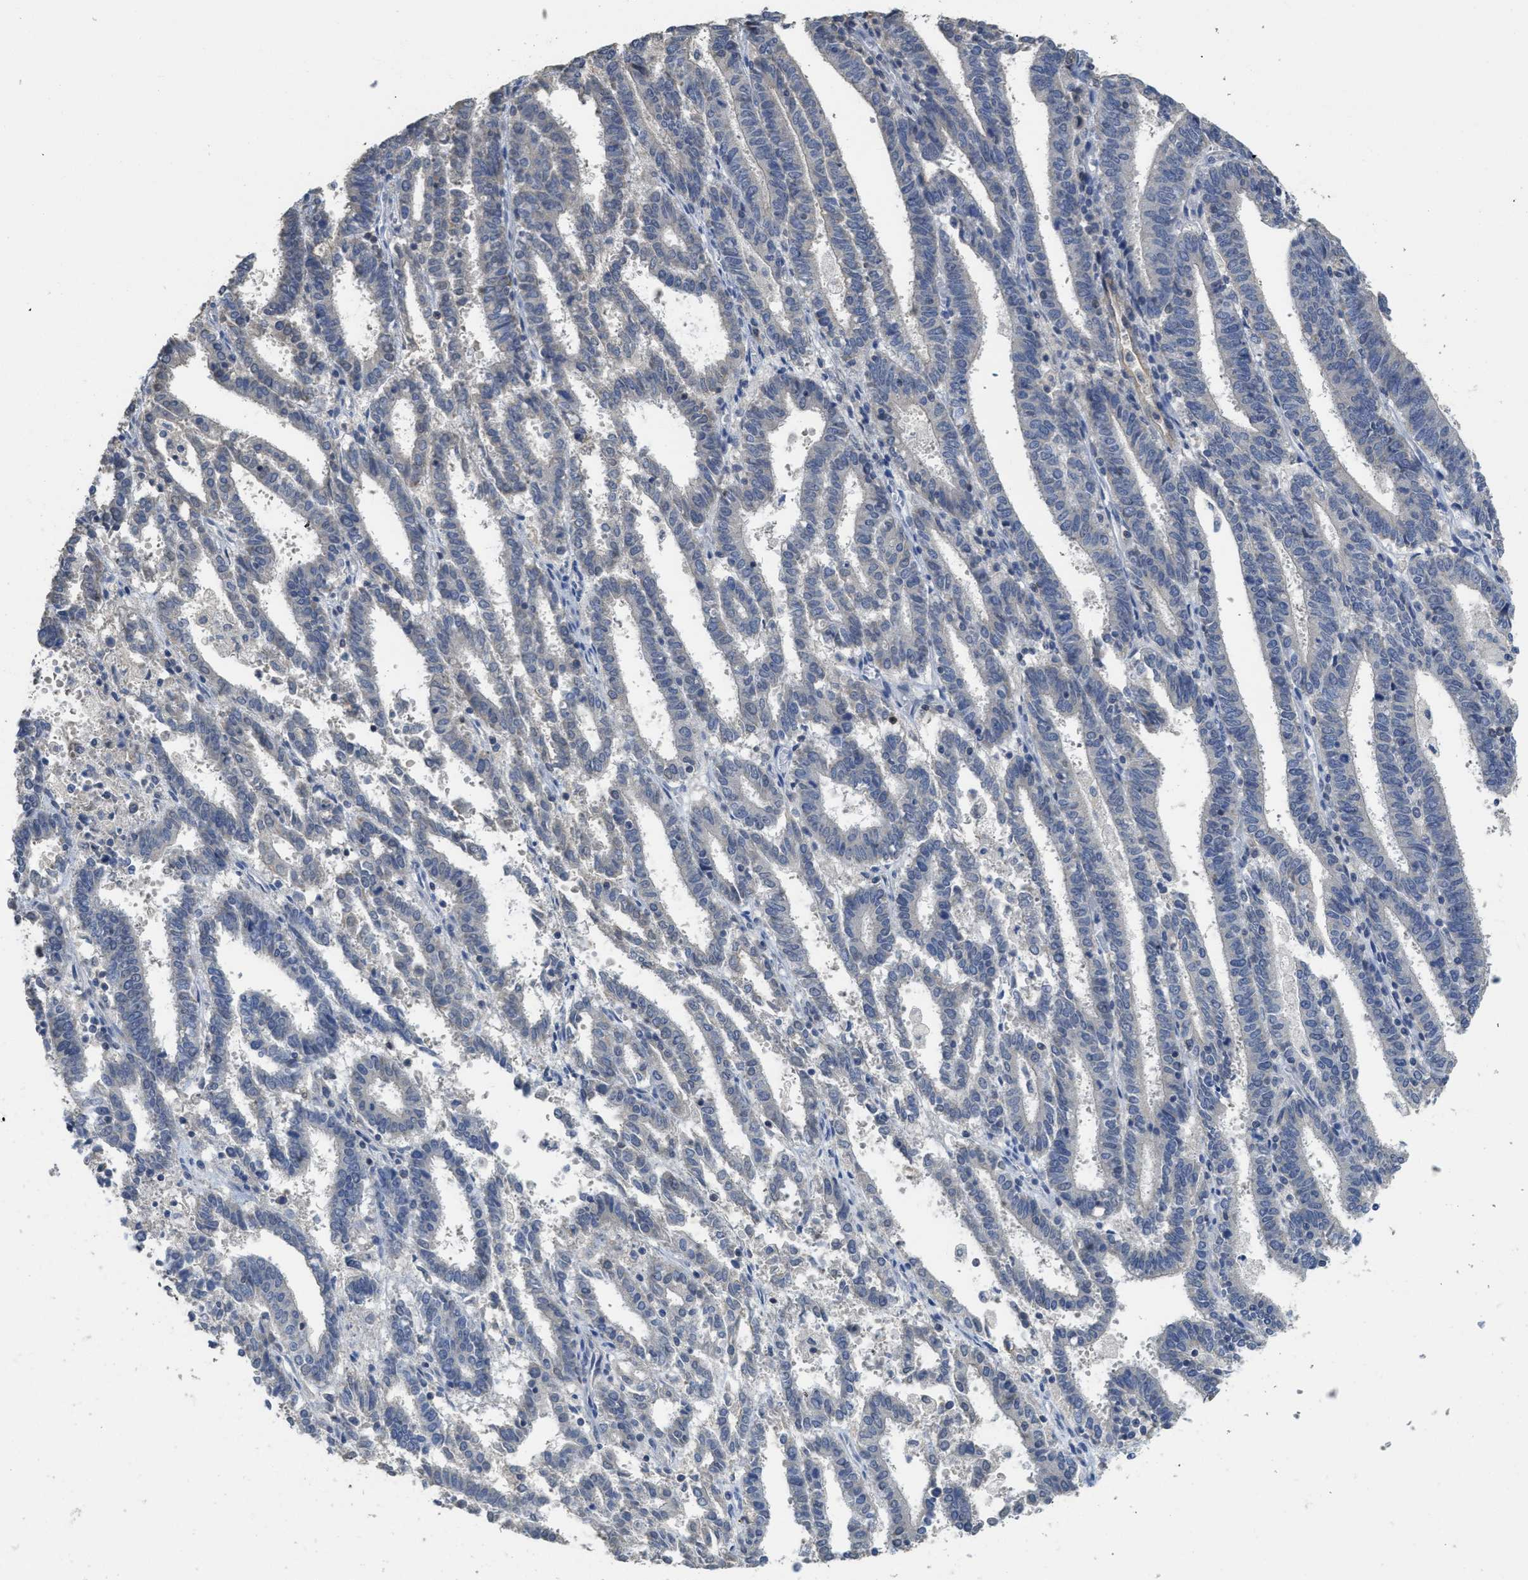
{"staining": {"intensity": "weak", "quantity": "<25%", "location": "cytoplasmic/membranous"}, "tissue": "endometrial cancer", "cell_type": "Tumor cells", "image_type": "cancer", "snomed": [{"axis": "morphology", "description": "Adenocarcinoma, NOS"}, {"axis": "topography", "description": "Uterus"}], "caption": "The image reveals no significant staining in tumor cells of endometrial cancer. (IHC, brightfield microscopy, high magnification).", "gene": "SFXN2", "patient": {"sex": "female", "age": 83}}